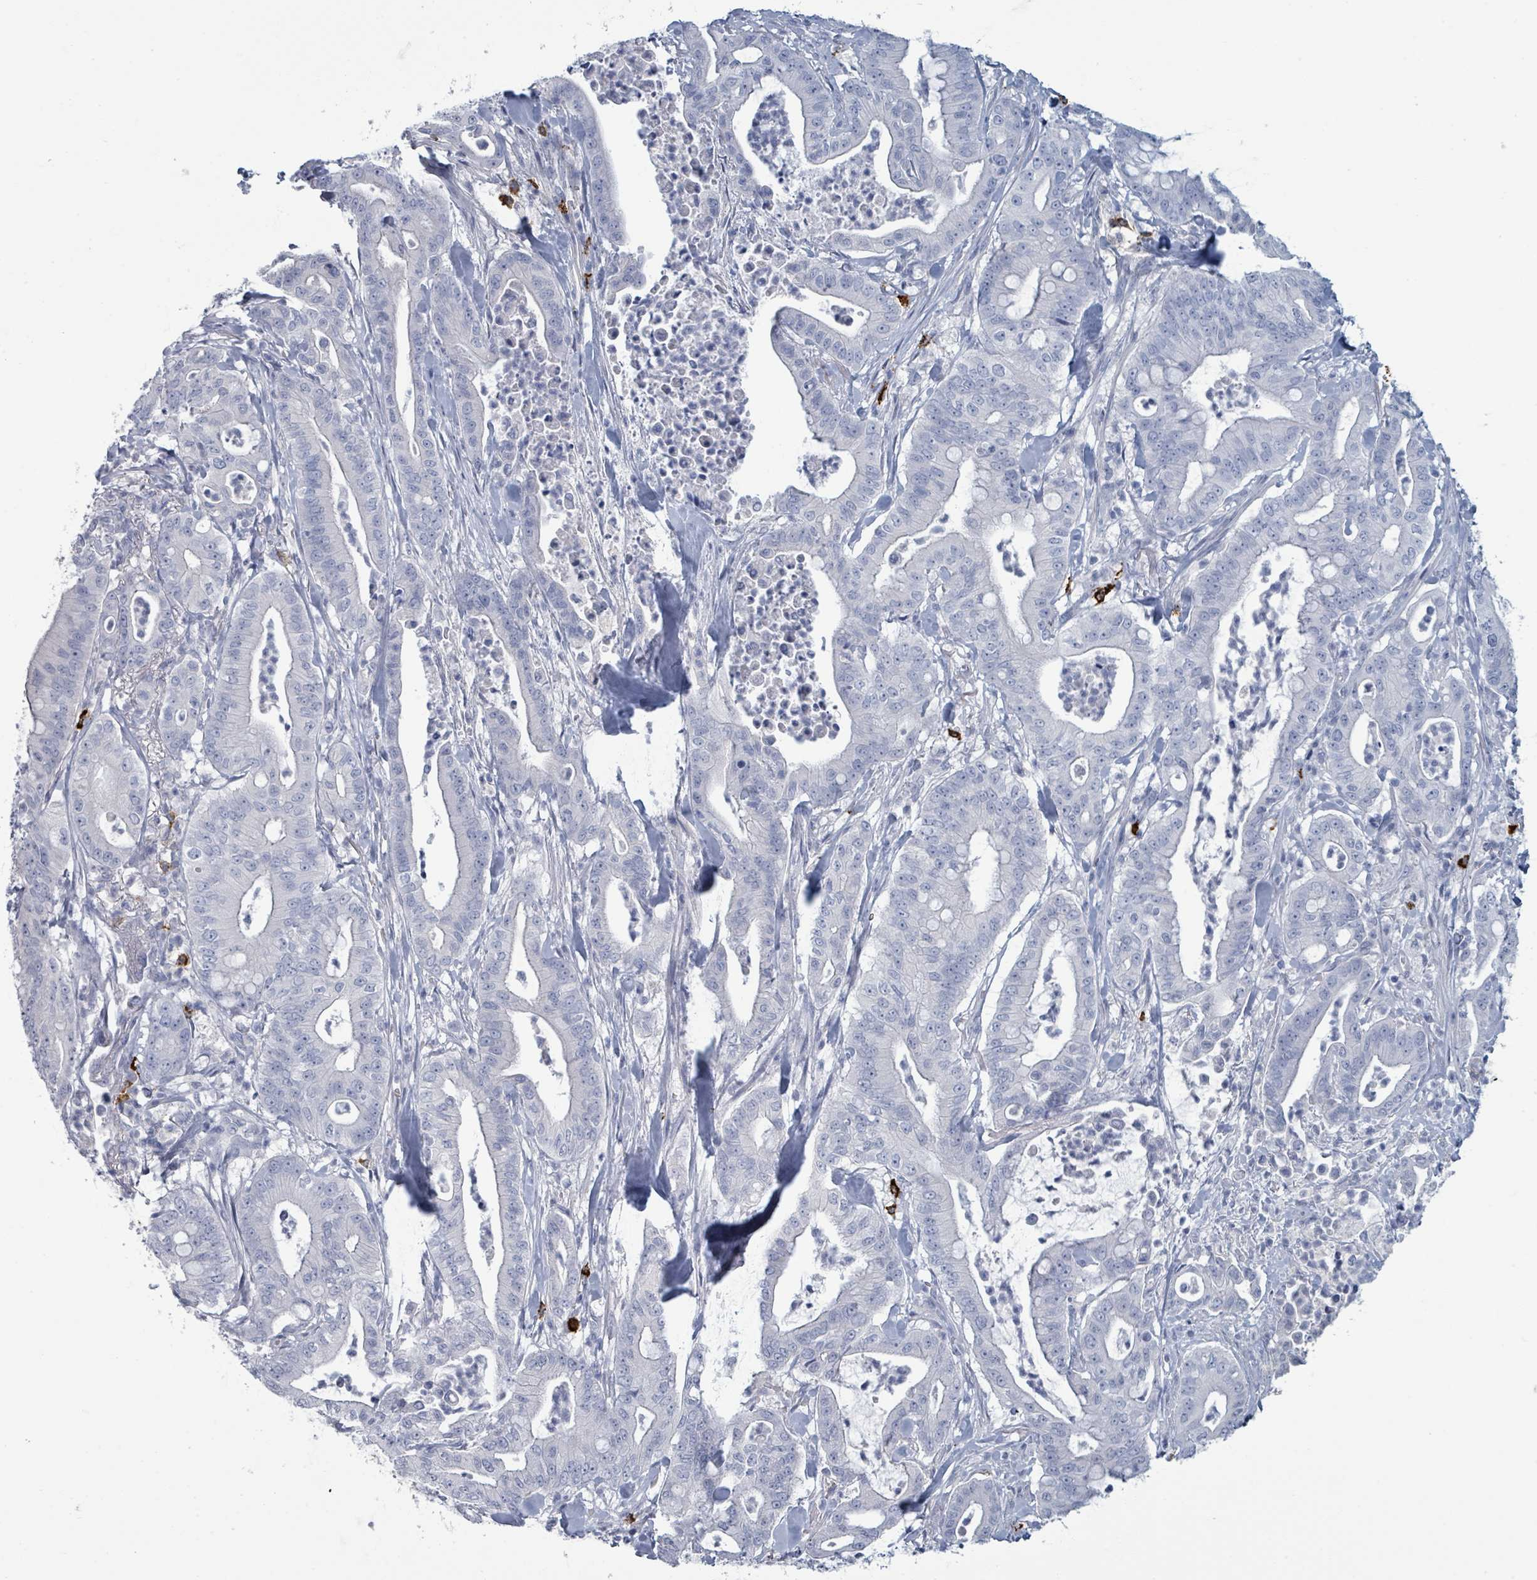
{"staining": {"intensity": "negative", "quantity": "none", "location": "none"}, "tissue": "pancreatic cancer", "cell_type": "Tumor cells", "image_type": "cancer", "snomed": [{"axis": "morphology", "description": "Adenocarcinoma, NOS"}, {"axis": "topography", "description": "Pancreas"}], "caption": "IHC micrograph of neoplastic tissue: human pancreatic adenocarcinoma stained with DAB (3,3'-diaminobenzidine) reveals no significant protein staining in tumor cells. (Brightfield microscopy of DAB (3,3'-diaminobenzidine) immunohistochemistry (IHC) at high magnification).", "gene": "VPS13D", "patient": {"sex": "male", "age": 71}}